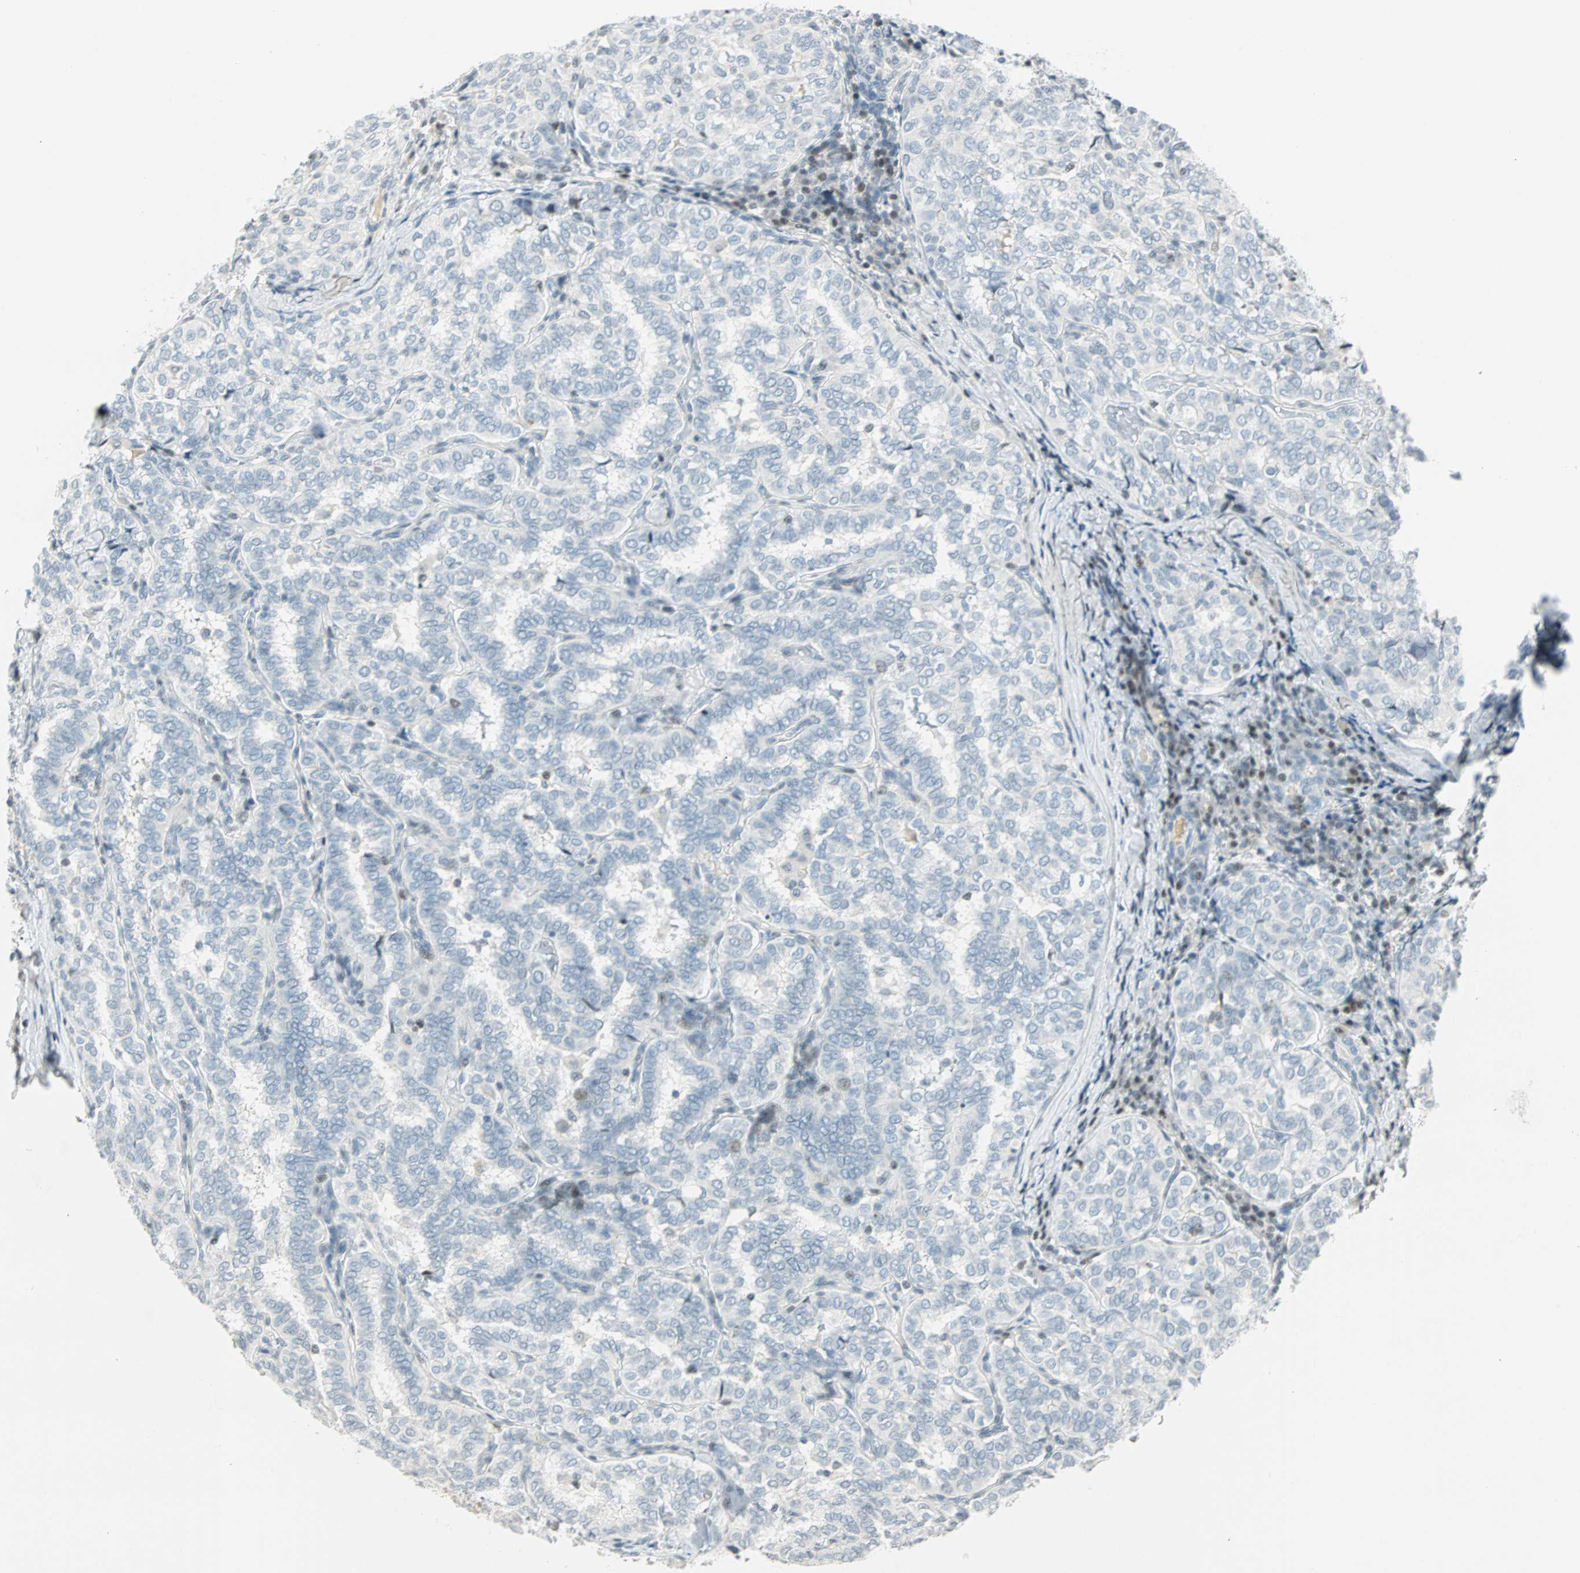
{"staining": {"intensity": "weak", "quantity": "<25%", "location": "nuclear"}, "tissue": "thyroid cancer", "cell_type": "Tumor cells", "image_type": "cancer", "snomed": [{"axis": "morphology", "description": "Normal tissue, NOS"}, {"axis": "morphology", "description": "Papillary adenocarcinoma, NOS"}, {"axis": "topography", "description": "Thyroid gland"}], "caption": "IHC of human thyroid cancer demonstrates no positivity in tumor cells. Nuclei are stained in blue.", "gene": "SMAD3", "patient": {"sex": "female", "age": 30}}